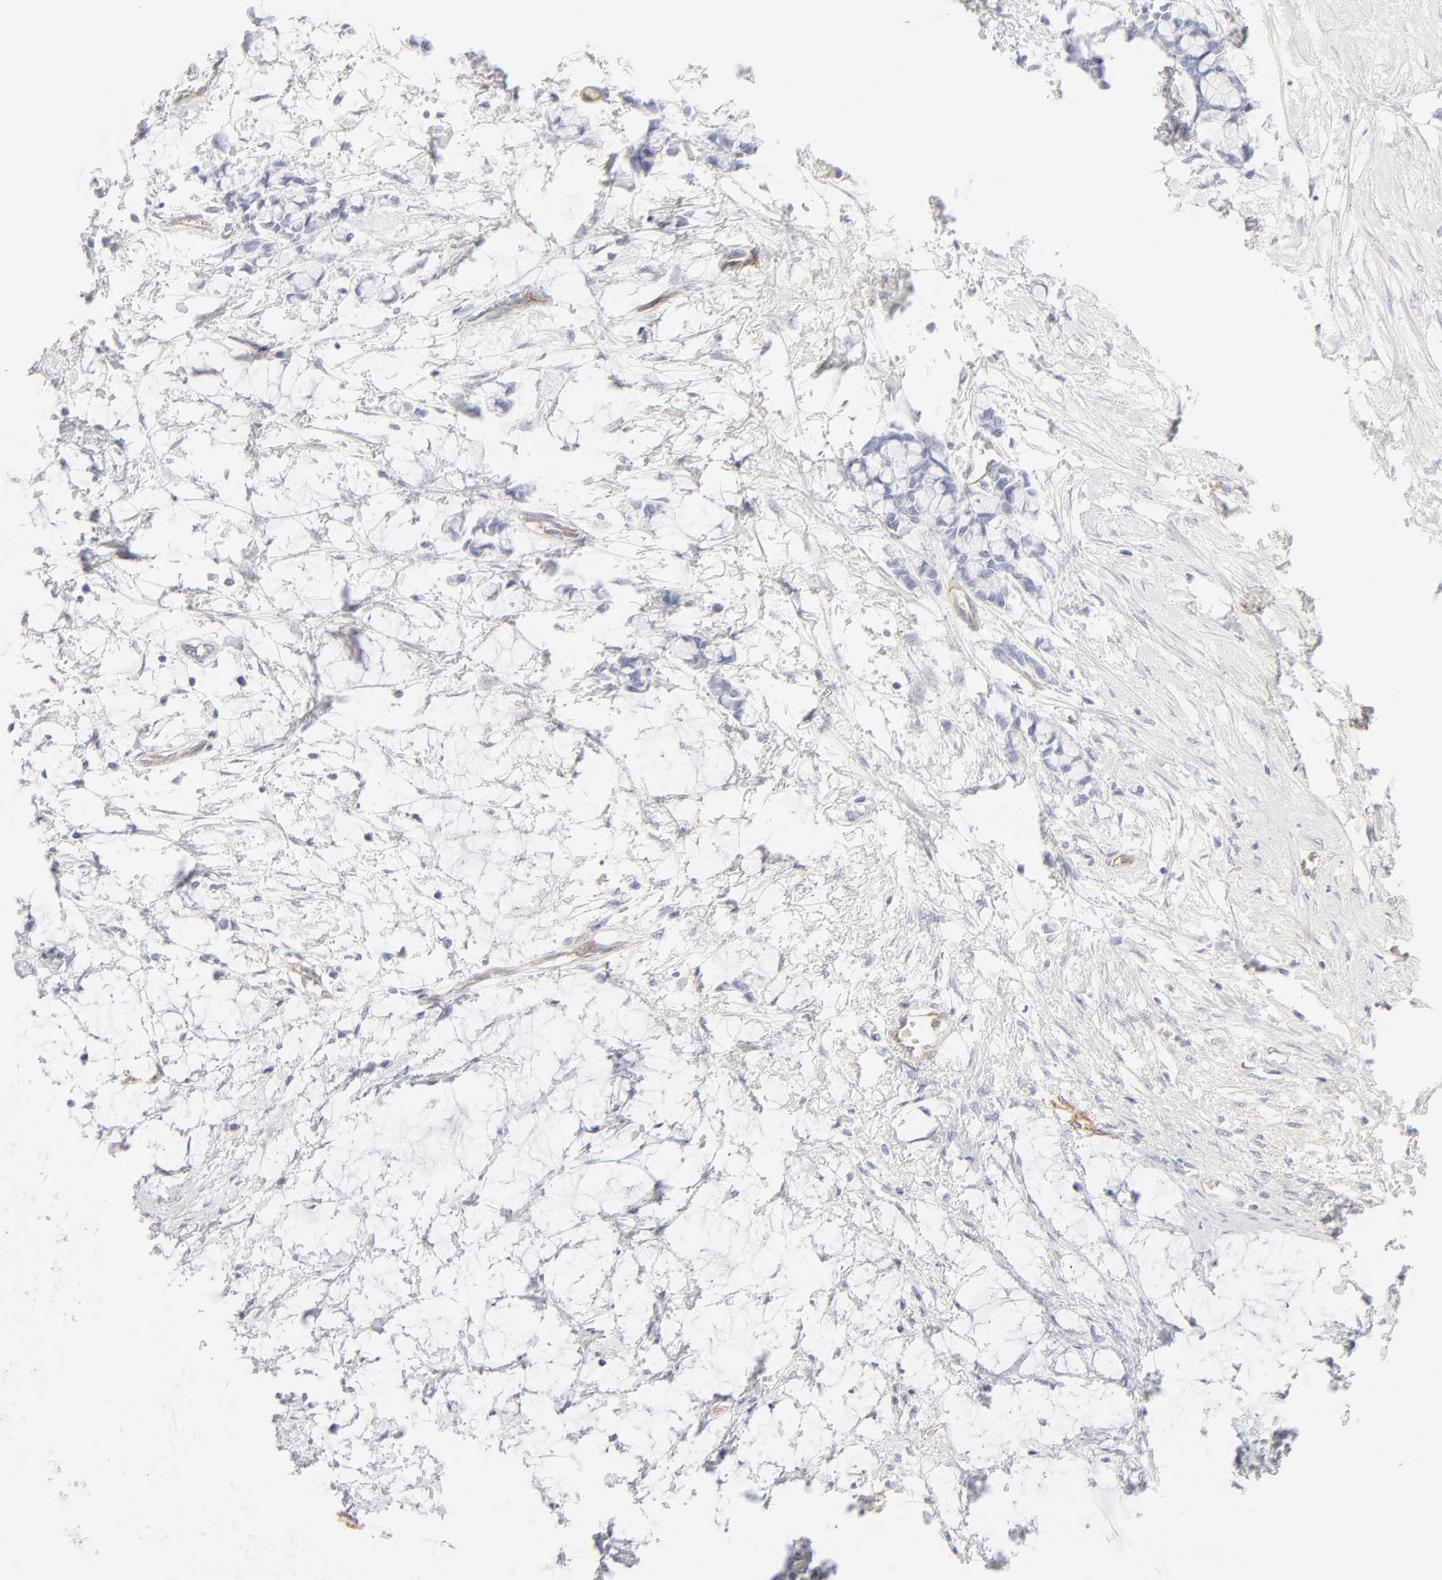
{"staining": {"intensity": "negative", "quantity": "none", "location": "none"}, "tissue": "colorectal cancer", "cell_type": "Tumor cells", "image_type": "cancer", "snomed": [{"axis": "morphology", "description": "Normal tissue, NOS"}, {"axis": "morphology", "description": "Adenocarcinoma, NOS"}, {"axis": "topography", "description": "Colon"}, {"axis": "topography", "description": "Peripheral nerve tissue"}], "caption": "This histopathology image is of colorectal cancer stained with IHC to label a protein in brown with the nuclei are counter-stained blue. There is no expression in tumor cells.", "gene": "ITGA5", "patient": {"sex": "male", "age": 14}}